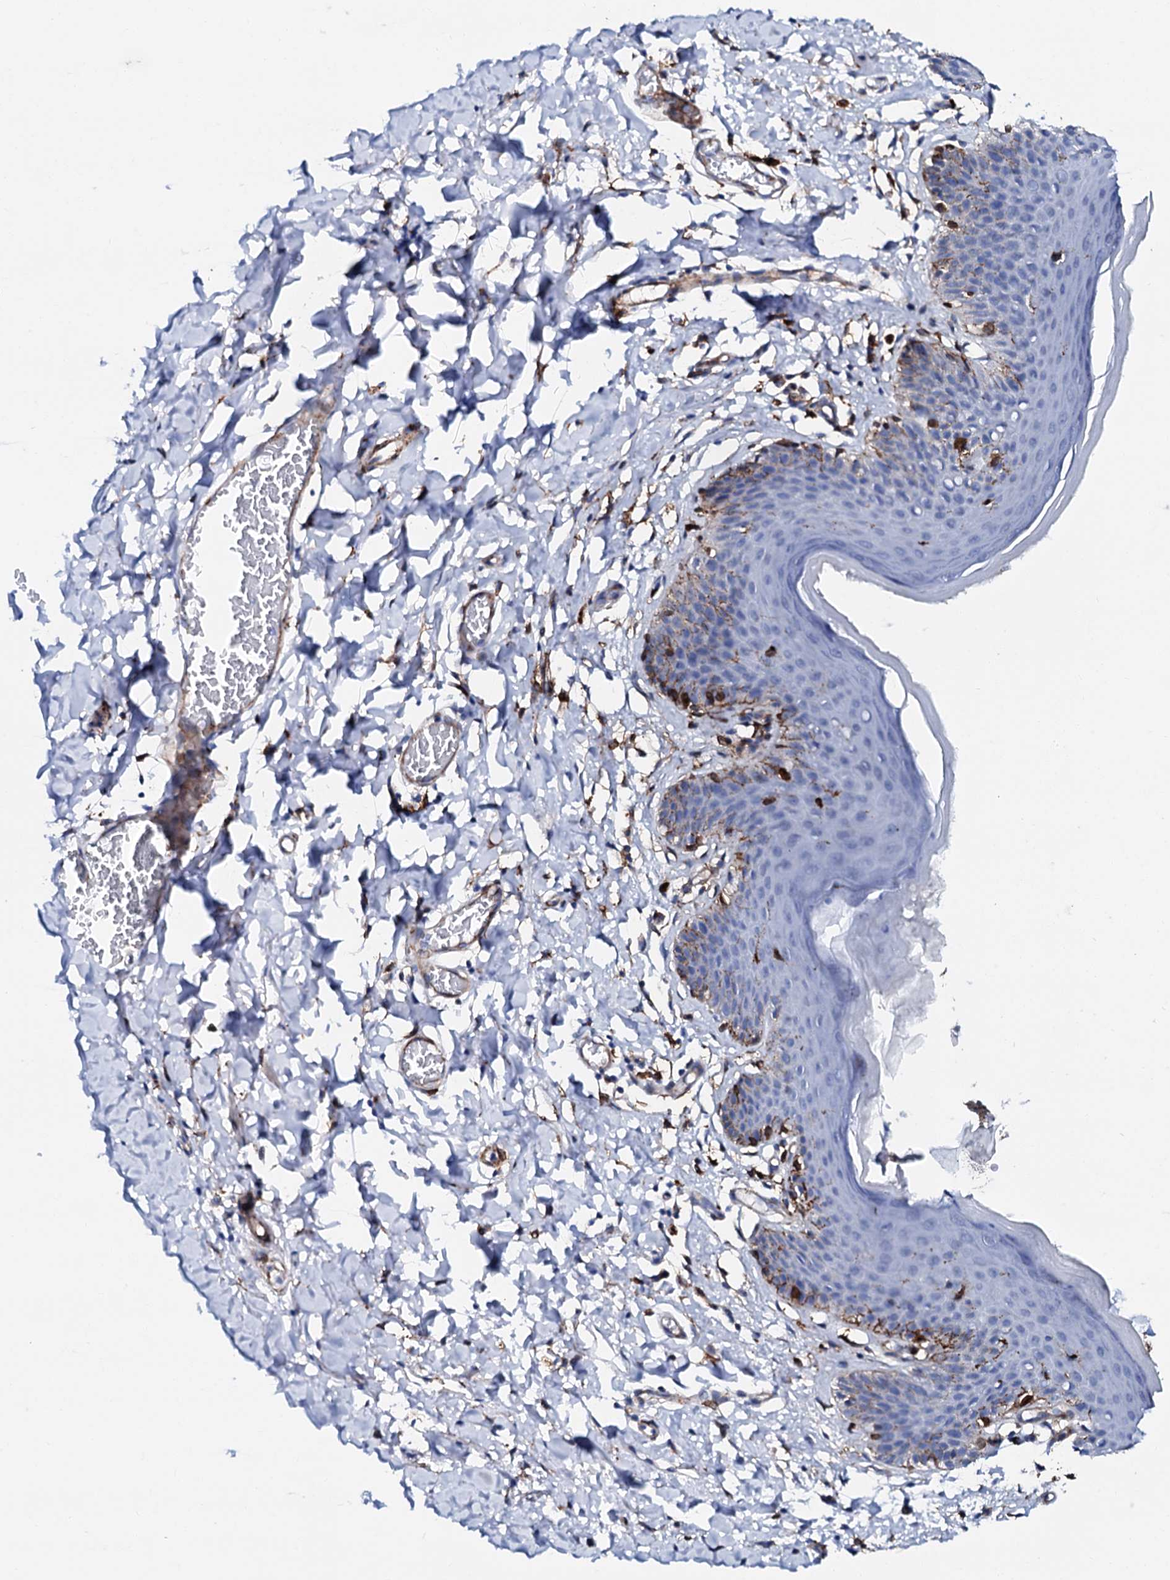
{"staining": {"intensity": "moderate", "quantity": "<25%", "location": "cytoplasmic/membranous"}, "tissue": "skin", "cell_type": "Epidermal cells", "image_type": "normal", "snomed": [{"axis": "morphology", "description": "Normal tissue, NOS"}, {"axis": "topography", "description": "Vulva"}], "caption": "Approximately <25% of epidermal cells in benign skin show moderate cytoplasmic/membranous protein positivity as visualized by brown immunohistochemical staining.", "gene": "MED13L", "patient": {"sex": "female", "age": 66}}